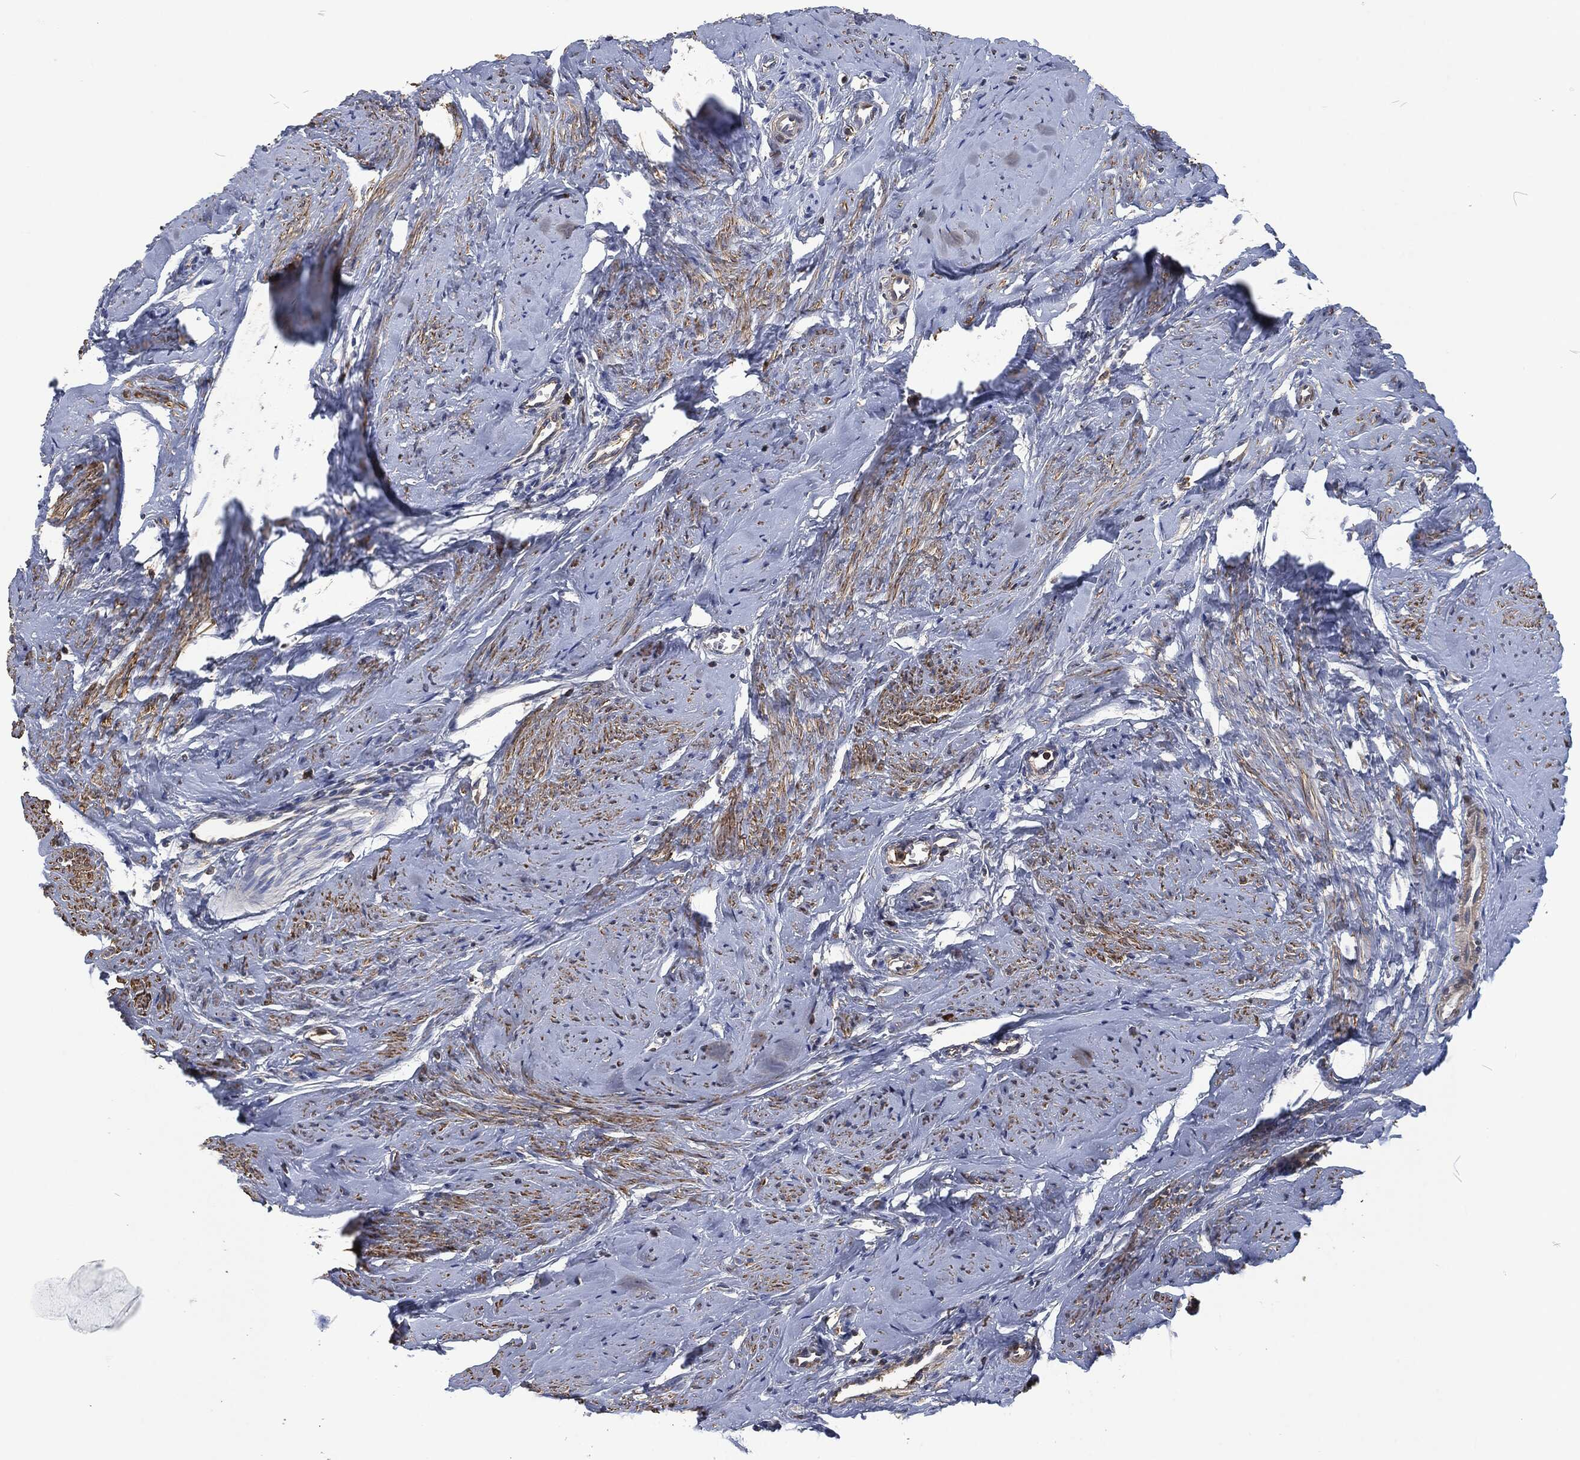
{"staining": {"intensity": "moderate", "quantity": ">75%", "location": "cytoplasmic/membranous"}, "tissue": "smooth muscle", "cell_type": "Smooth muscle cells", "image_type": "normal", "snomed": [{"axis": "morphology", "description": "Normal tissue, NOS"}, {"axis": "topography", "description": "Smooth muscle"}], "caption": "Immunohistochemical staining of unremarkable smooth muscle shows moderate cytoplasmic/membranous protein positivity in about >75% of smooth muscle cells.", "gene": "LGALS9", "patient": {"sex": "female", "age": 48}}